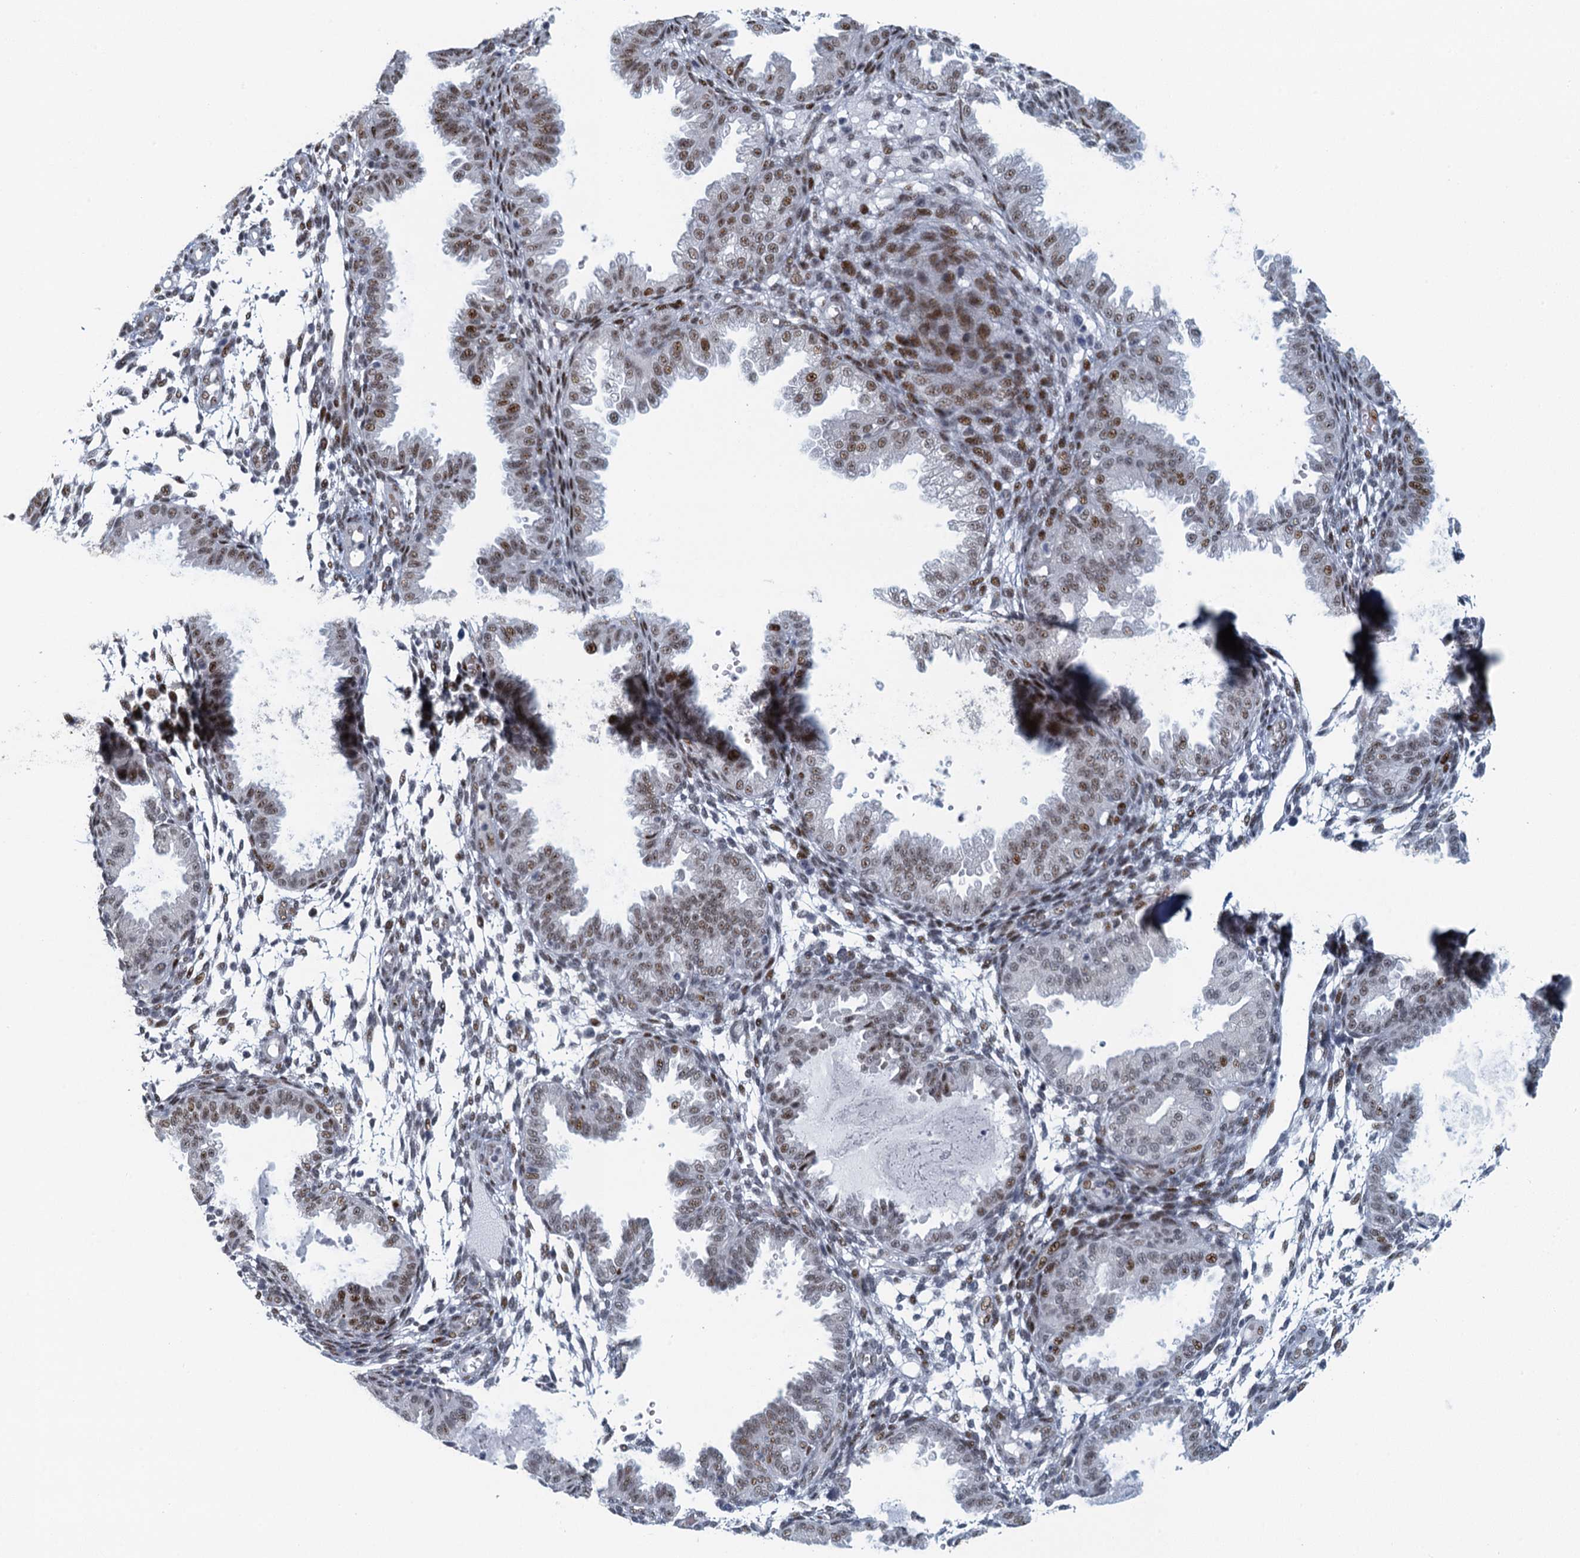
{"staining": {"intensity": "moderate", "quantity": "<25%", "location": "nuclear"}, "tissue": "endometrium", "cell_type": "Cells in endometrial stroma", "image_type": "normal", "snomed": [{"axis": "morphology", "description": "Normal tissue, NOS"}, {"axis": "topography", "description": "Endometrium"}], "caption": "This image demonstrates normal endometrium stained with IHC to label a protein in brown. The nuclear of cells in endometrial stroma show moderate positivity for the protein. Nuclei are counter-stained blue.", "gene": "TTLL9", "patient": {"sex": "female", "age": 33}}